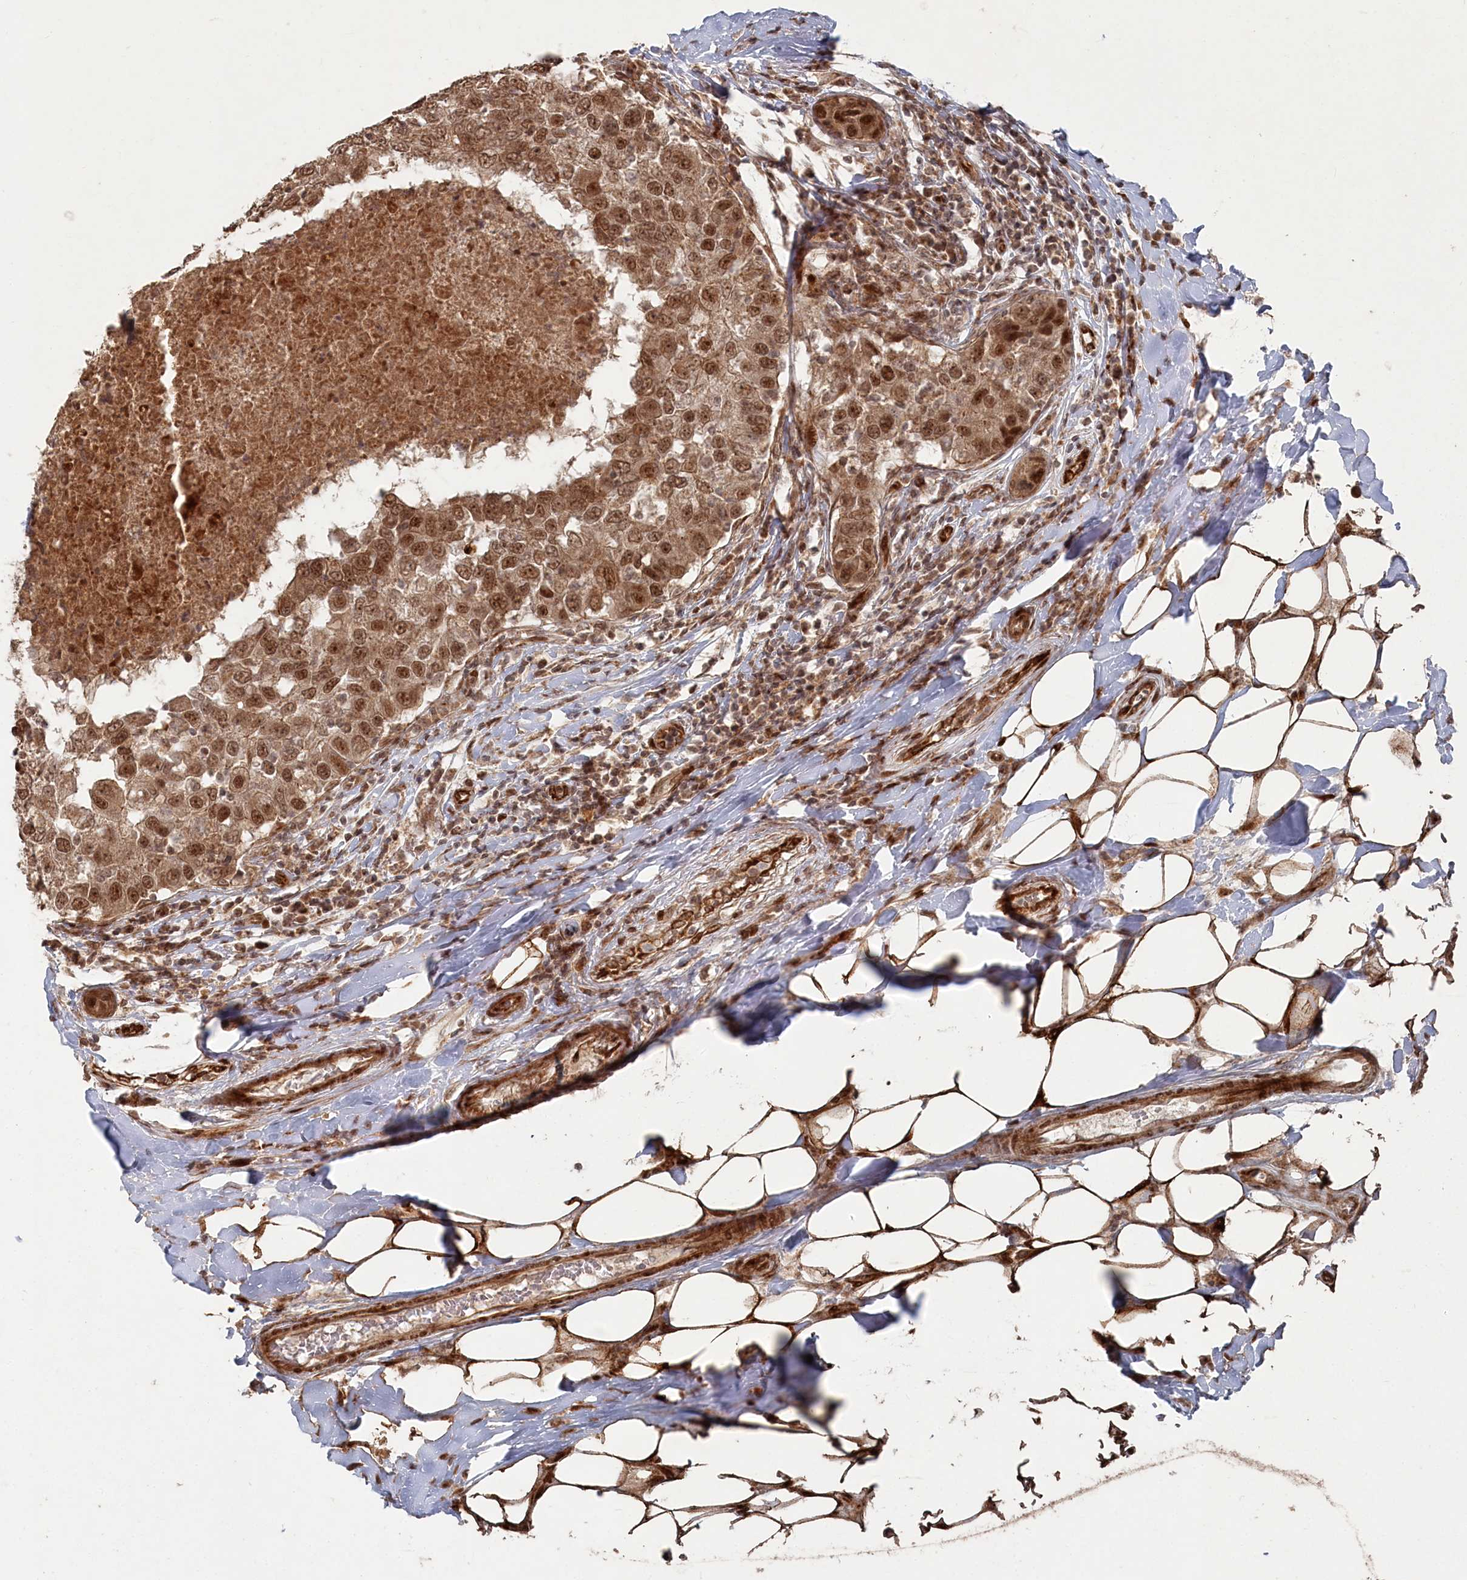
{"staining": {"intensity": "moderate", "quantity": ">75%", "location": "cytoplasmic/membranous,nuclear"}, "tissue": "breast cancer", "cell_type": "Tumor cells", "image_type": "cancer", "snomed": [{"axis": "morphology", "description": "Duct carcinoma"}, {"axis": "topography", "description": "Breast"}], "caption": "Immunohistochemical staining of breast invasive ductal carcinoma displays medium levels of moderate cytoplasmic/membranous and nuclear staining in approximately >75% of tumor cells. Nuclei are stained in blue.", "gene": "POLR3A", "patient": {"sex": "female", "age": 27}}